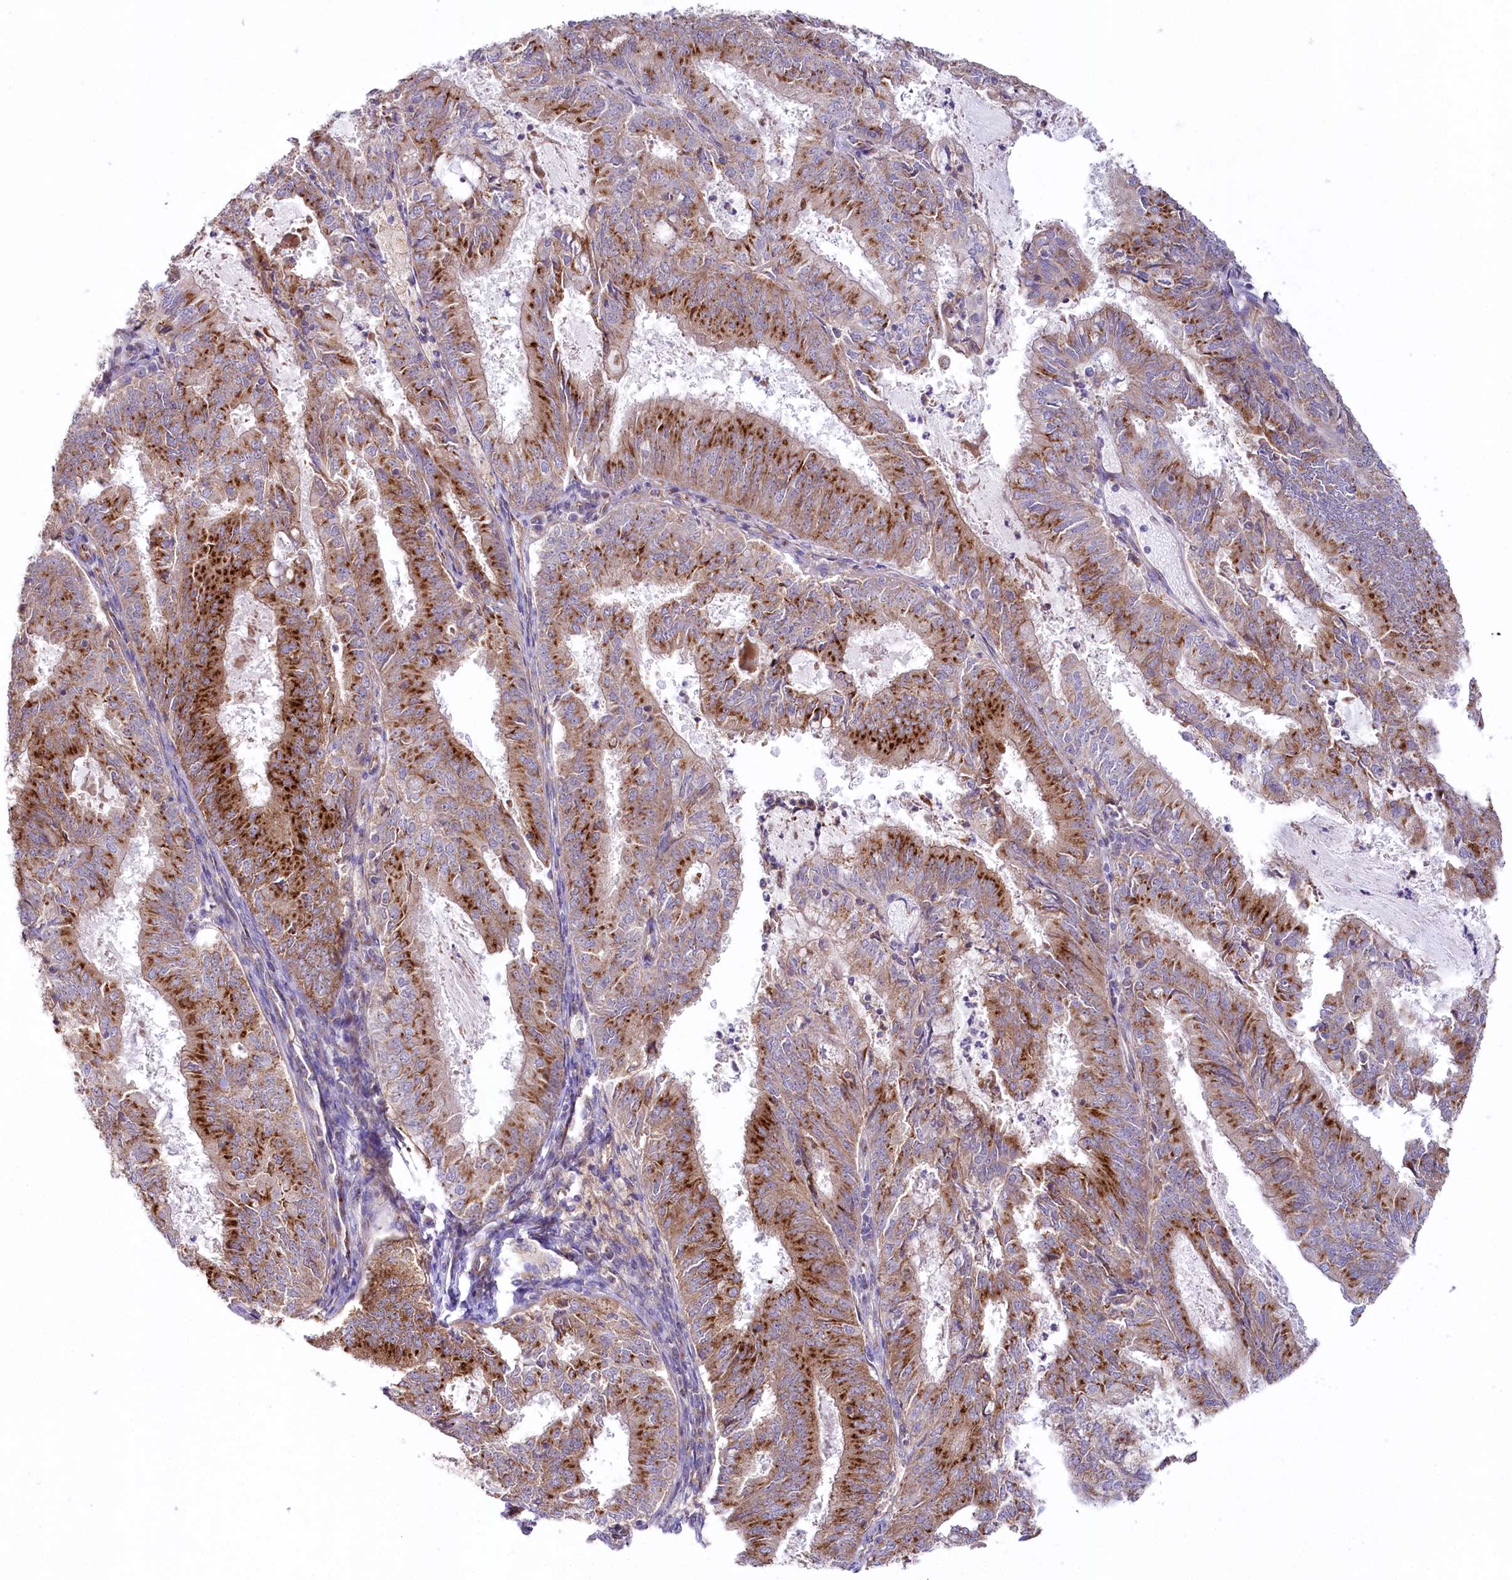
{"staining": {"intensity": "strong", "quantity": ">75%", "location": "cytoplasmic/membranous"}, "tissue": "endometrial cancer", "cell_type": "Tumor cells", "image_type": "cancer", "snomed": [{"axis": "morphology", "description": "Adenocarcinoma, NOS"}, {"axis": "topography", "description": "Endometrium"}], "caption": "A brown stain highlights strong cytoplasmic/membranous positivity of a protein in endometrial cancer (adenocarcinoma) tumor cells.", "gene": "STX6", "patient": {"sex": "female", "age": 57}}